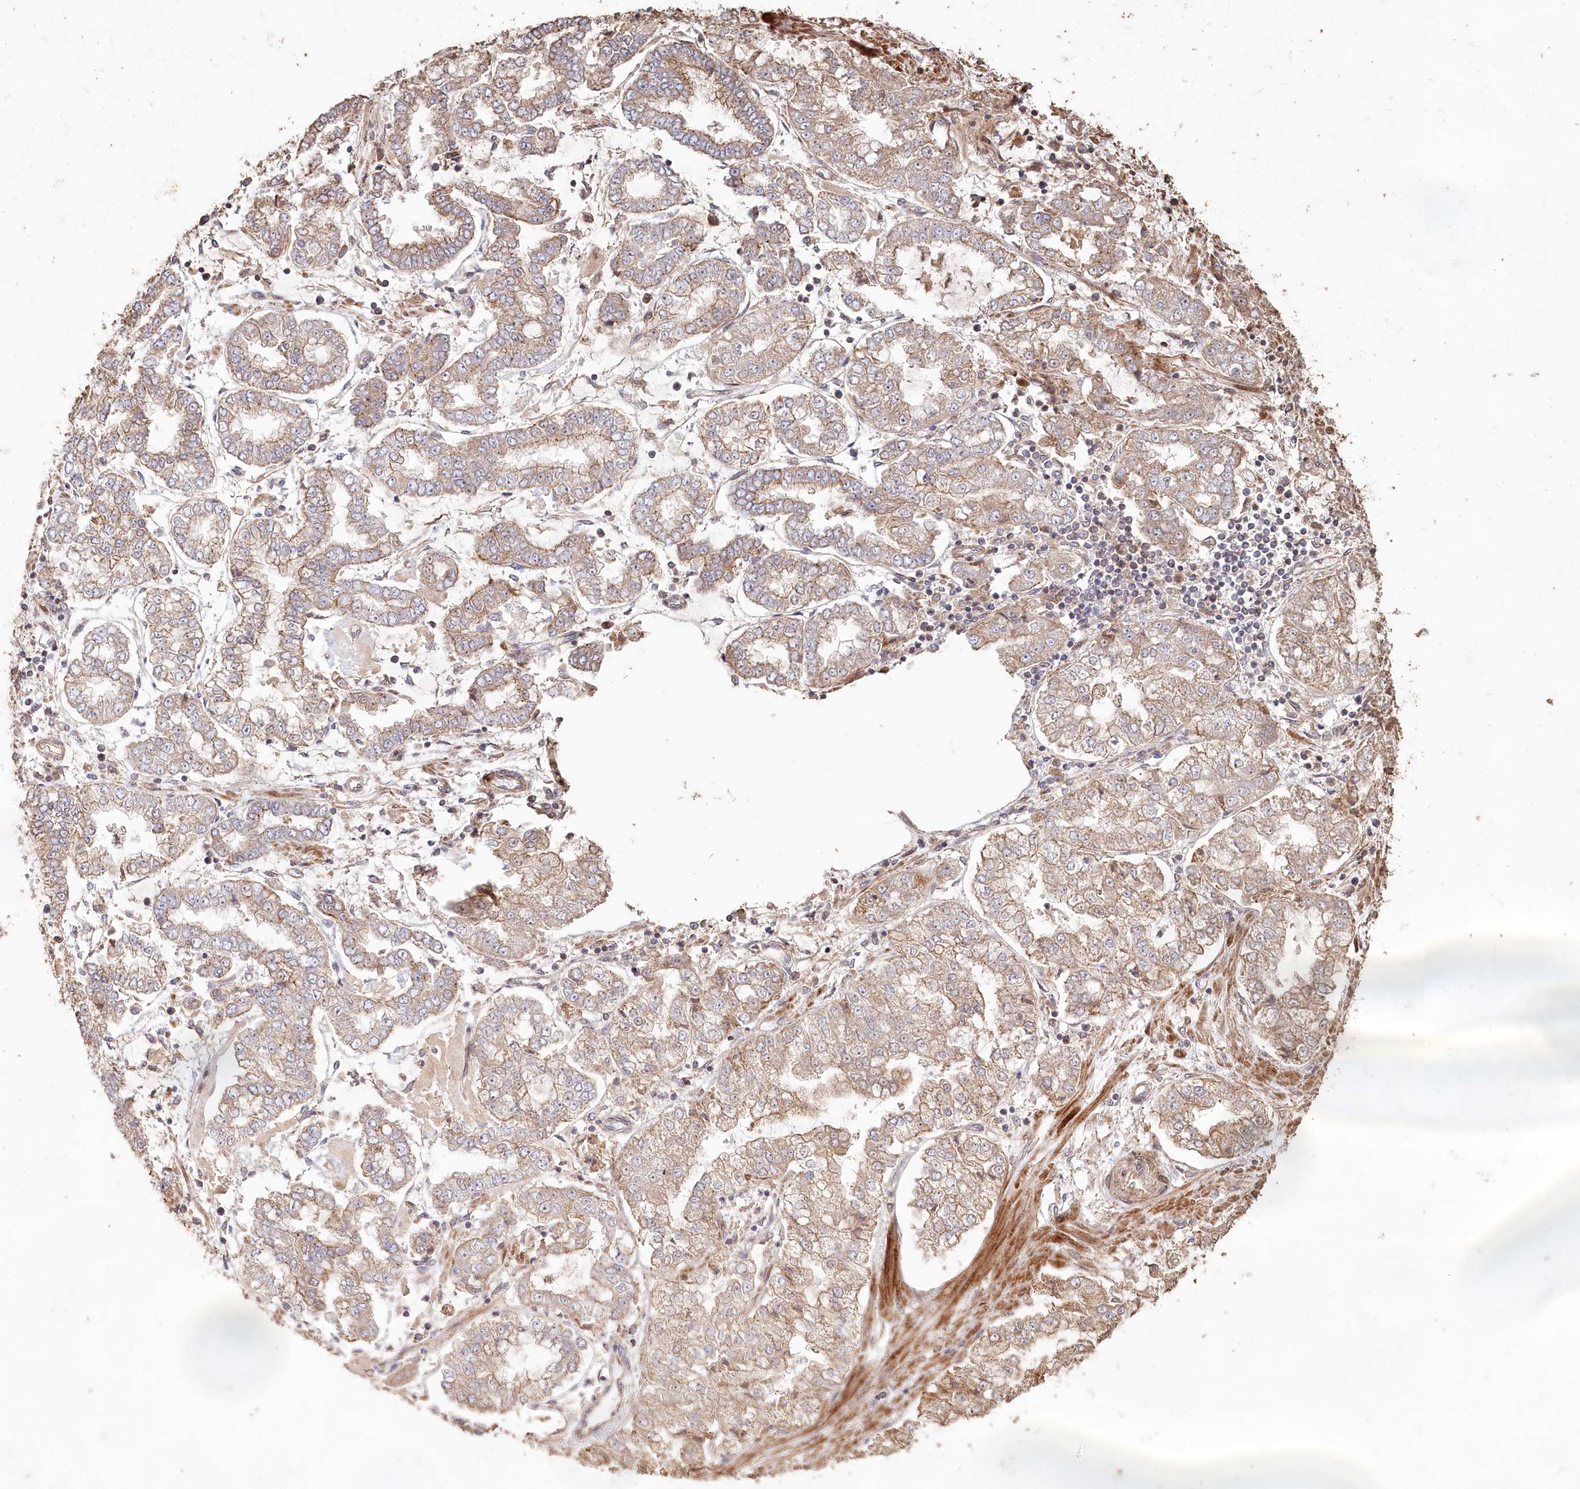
{"staining": {"intensity": "weak", "quantity": ">75%", "location": "cytoplasmic/membranous"}, "tissue": "stomach cancer", "cell_type": "Tumor cells", "image_type": "cancer", "snomed": [{"axis": "morphology", "description": "Adenocarcinoma, NOS"}, {"axis": "topography", "description": "Stomach"}], "caption": "A histopathology image showing weak cytoplasmic/membranous expression in about >75% of tumor cells in stomach adenocarcinoma, as visualized by brown immunohistochemical staining.", "gene": "HAL", "patient": {"sex": "male", "age": 76}}